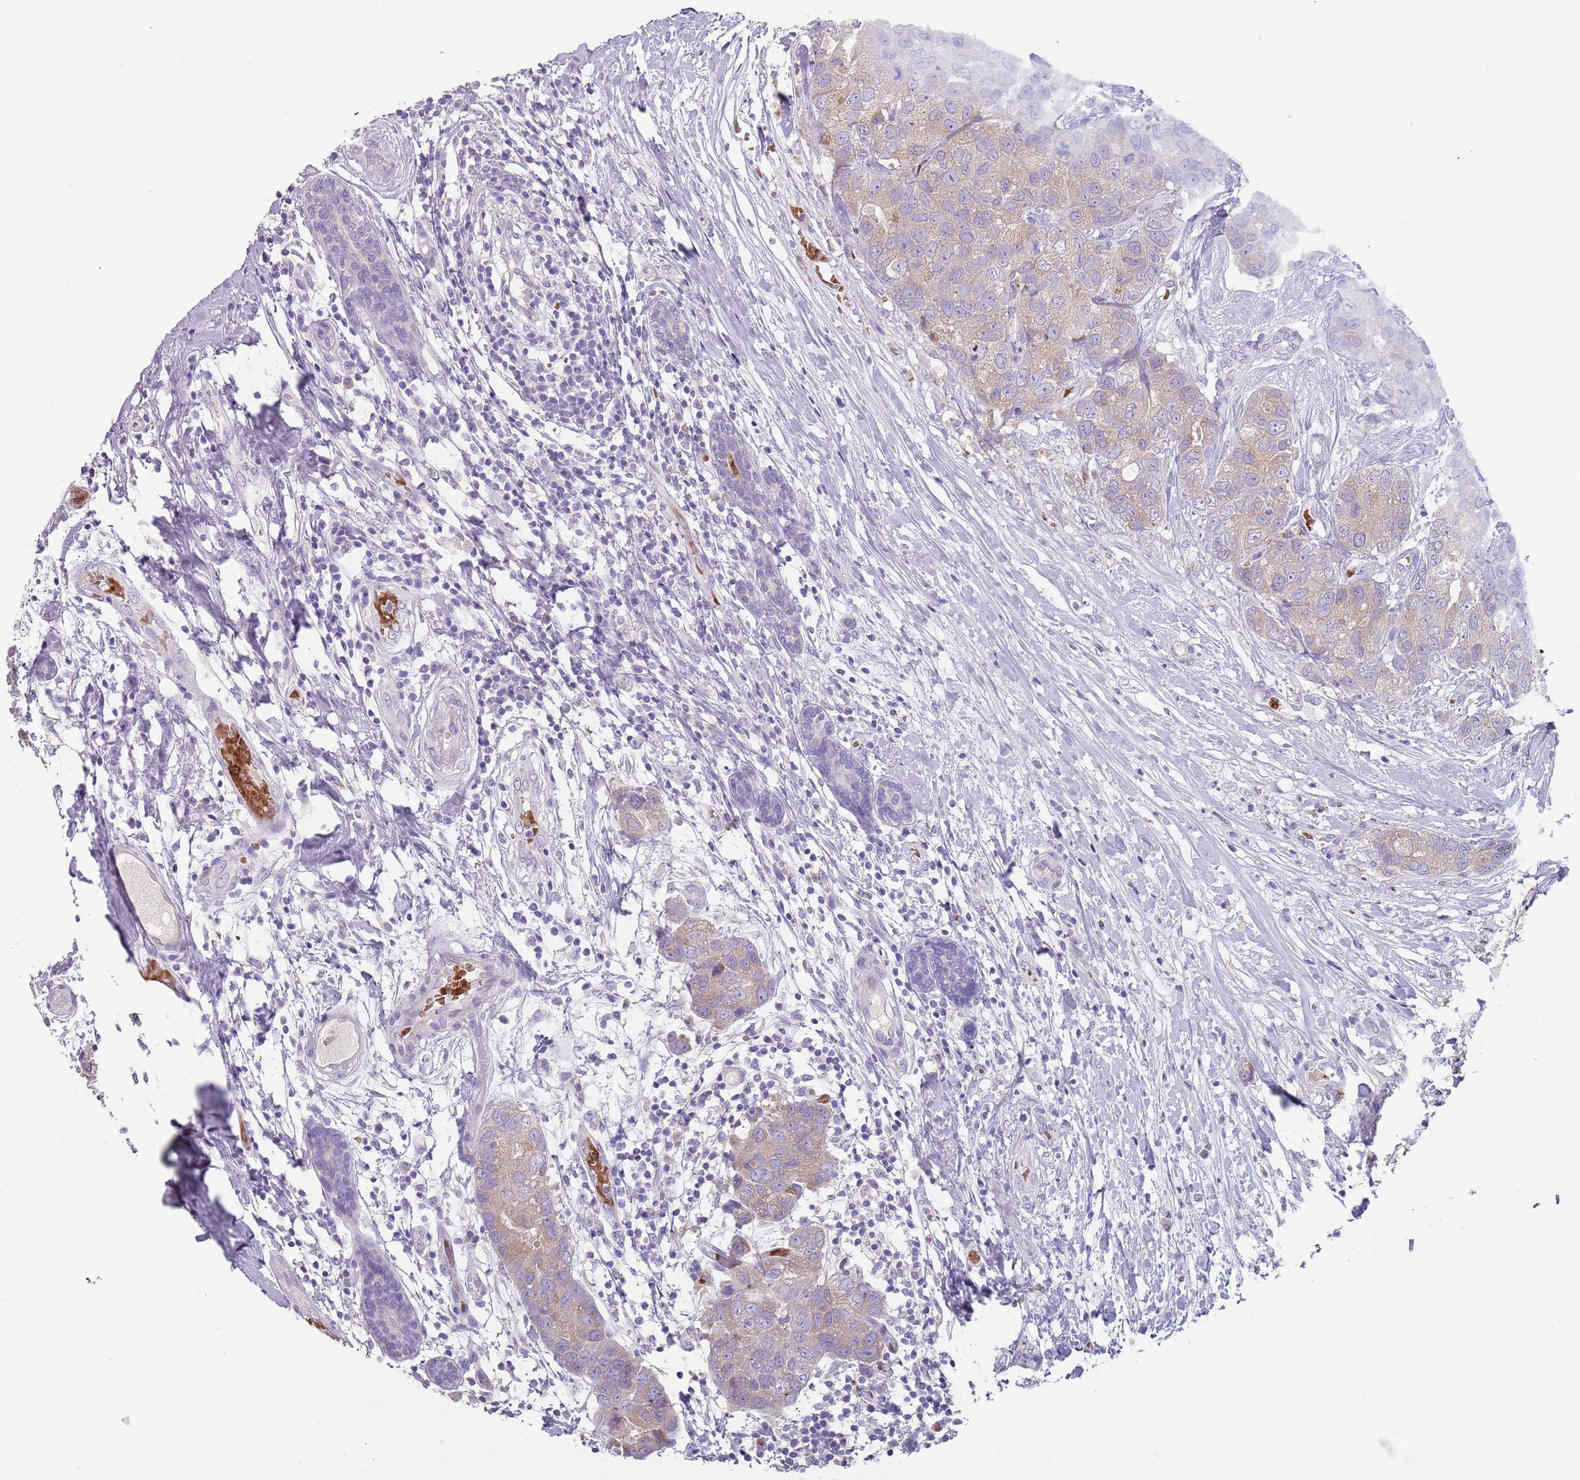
{"staining": {"intensity": "weak", "quantity": ">75%", "location": "cytoplasmic/membranous"}, "tissue": "breast cancer", "cell_type": "Tumor cells", "image_type": "cancer", "snomed": [{"axis": "morphology", "description": "Duct carcinoma"}, {"axis": "topography", "description": "Breast"}], "caption": "A photomicrograph of human breast infiltrating ductal carcinoma stained for a protein reveals weak cytoplasmic/membranous brown staining in tumor cells.", "gene": "TMEM251", "patient": {"sex": "female", "age": 62}}